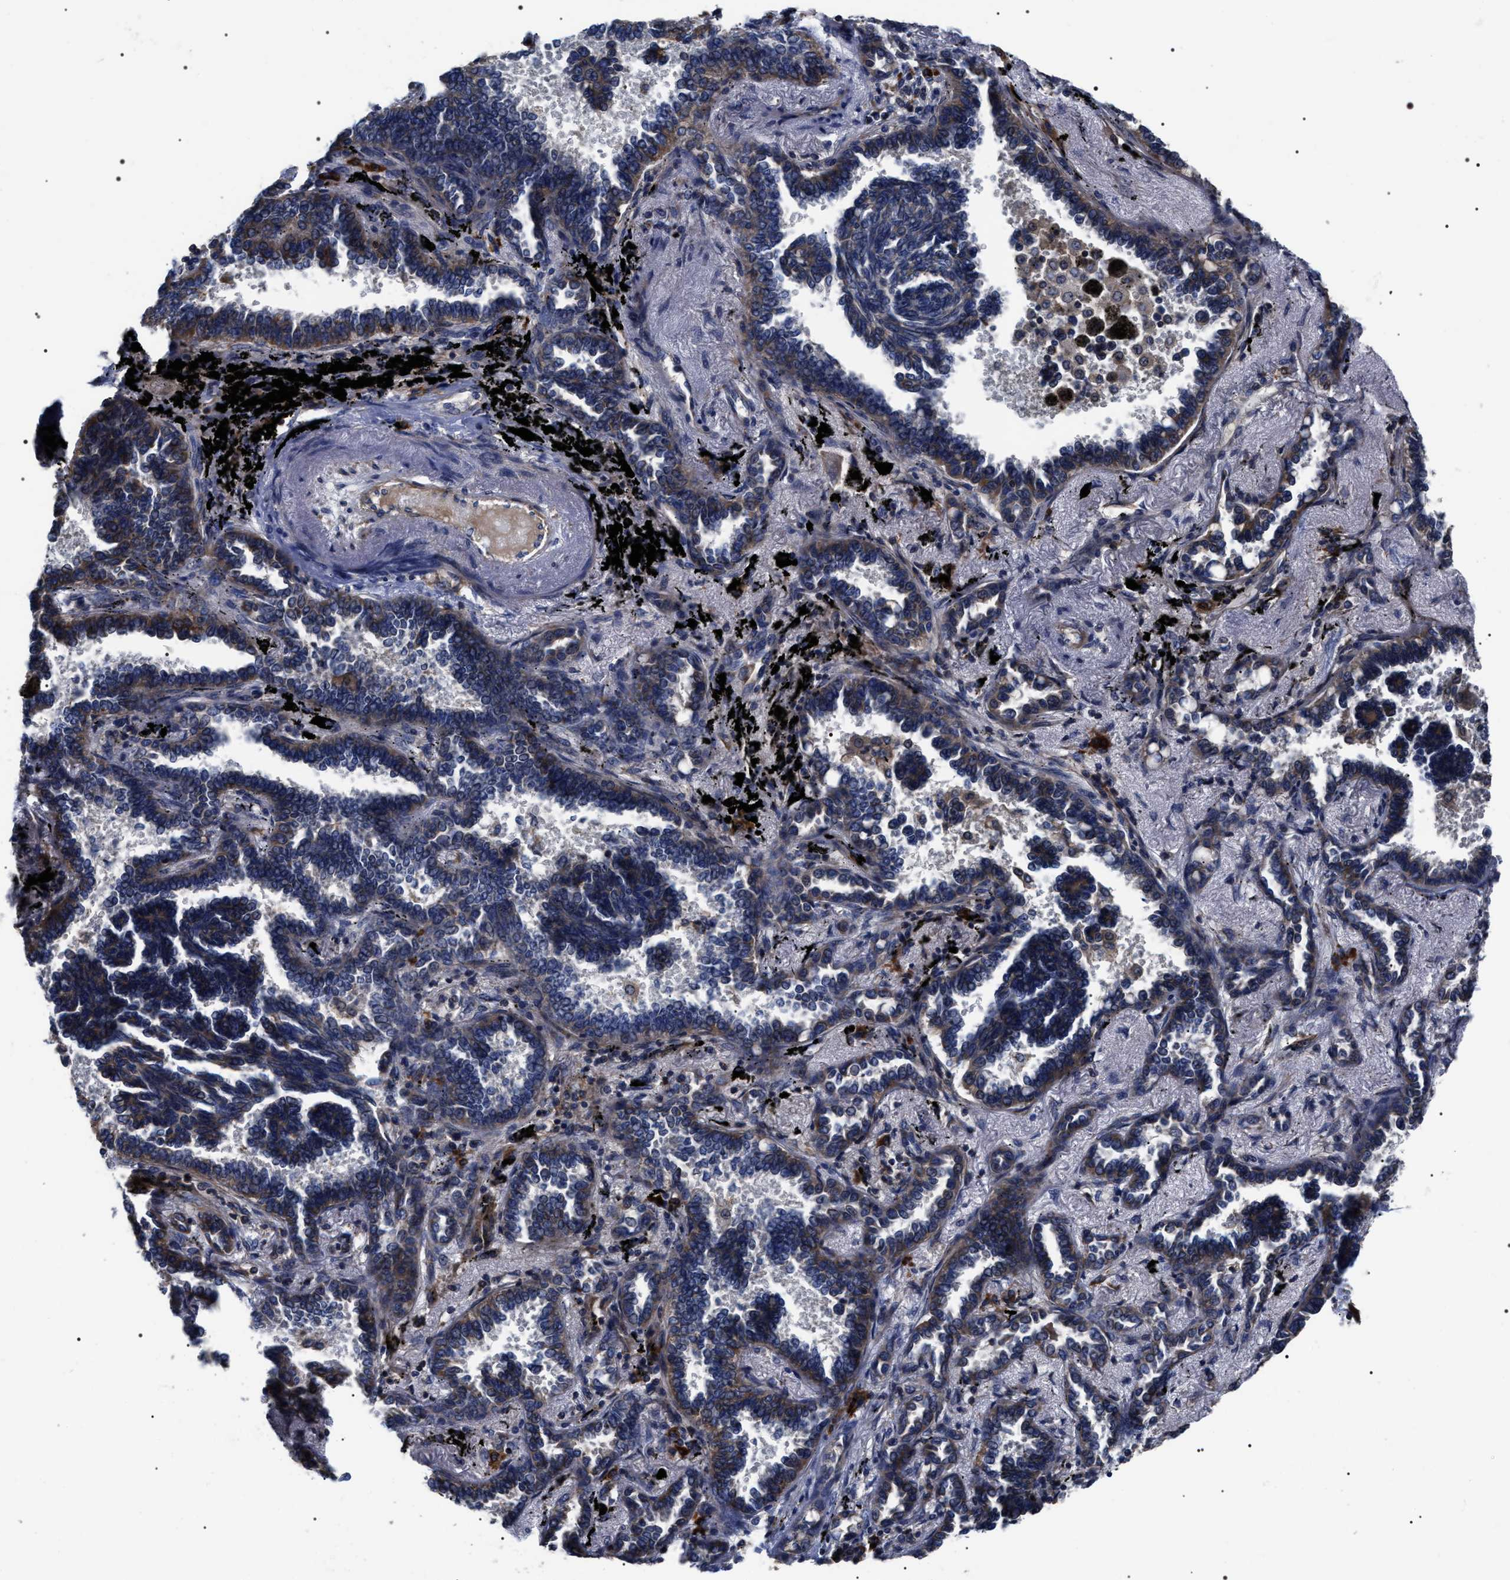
{"staining": {"intensity": "moderate", "quantity": "25%-75%", "location": "cytoplasmic/membranous"}, "tissue": "lung cancer", "cell_type": "Tumor cells", "image_type": "cancer", "snomed": [{"axis": "morphology", "description": "Adenocarcinoma, NOS"}, {"axis": "topography", "description": "Lung"}], "caption": "There is medium levels of moderate cytoplasmic/membranous positivity in tumor cells of adenocarcinoma (lung), as demonstrated by immunohistochemical staining (brown color).", "gene": "MIS18A", "patient": {"sex": "male", "age": 59}}